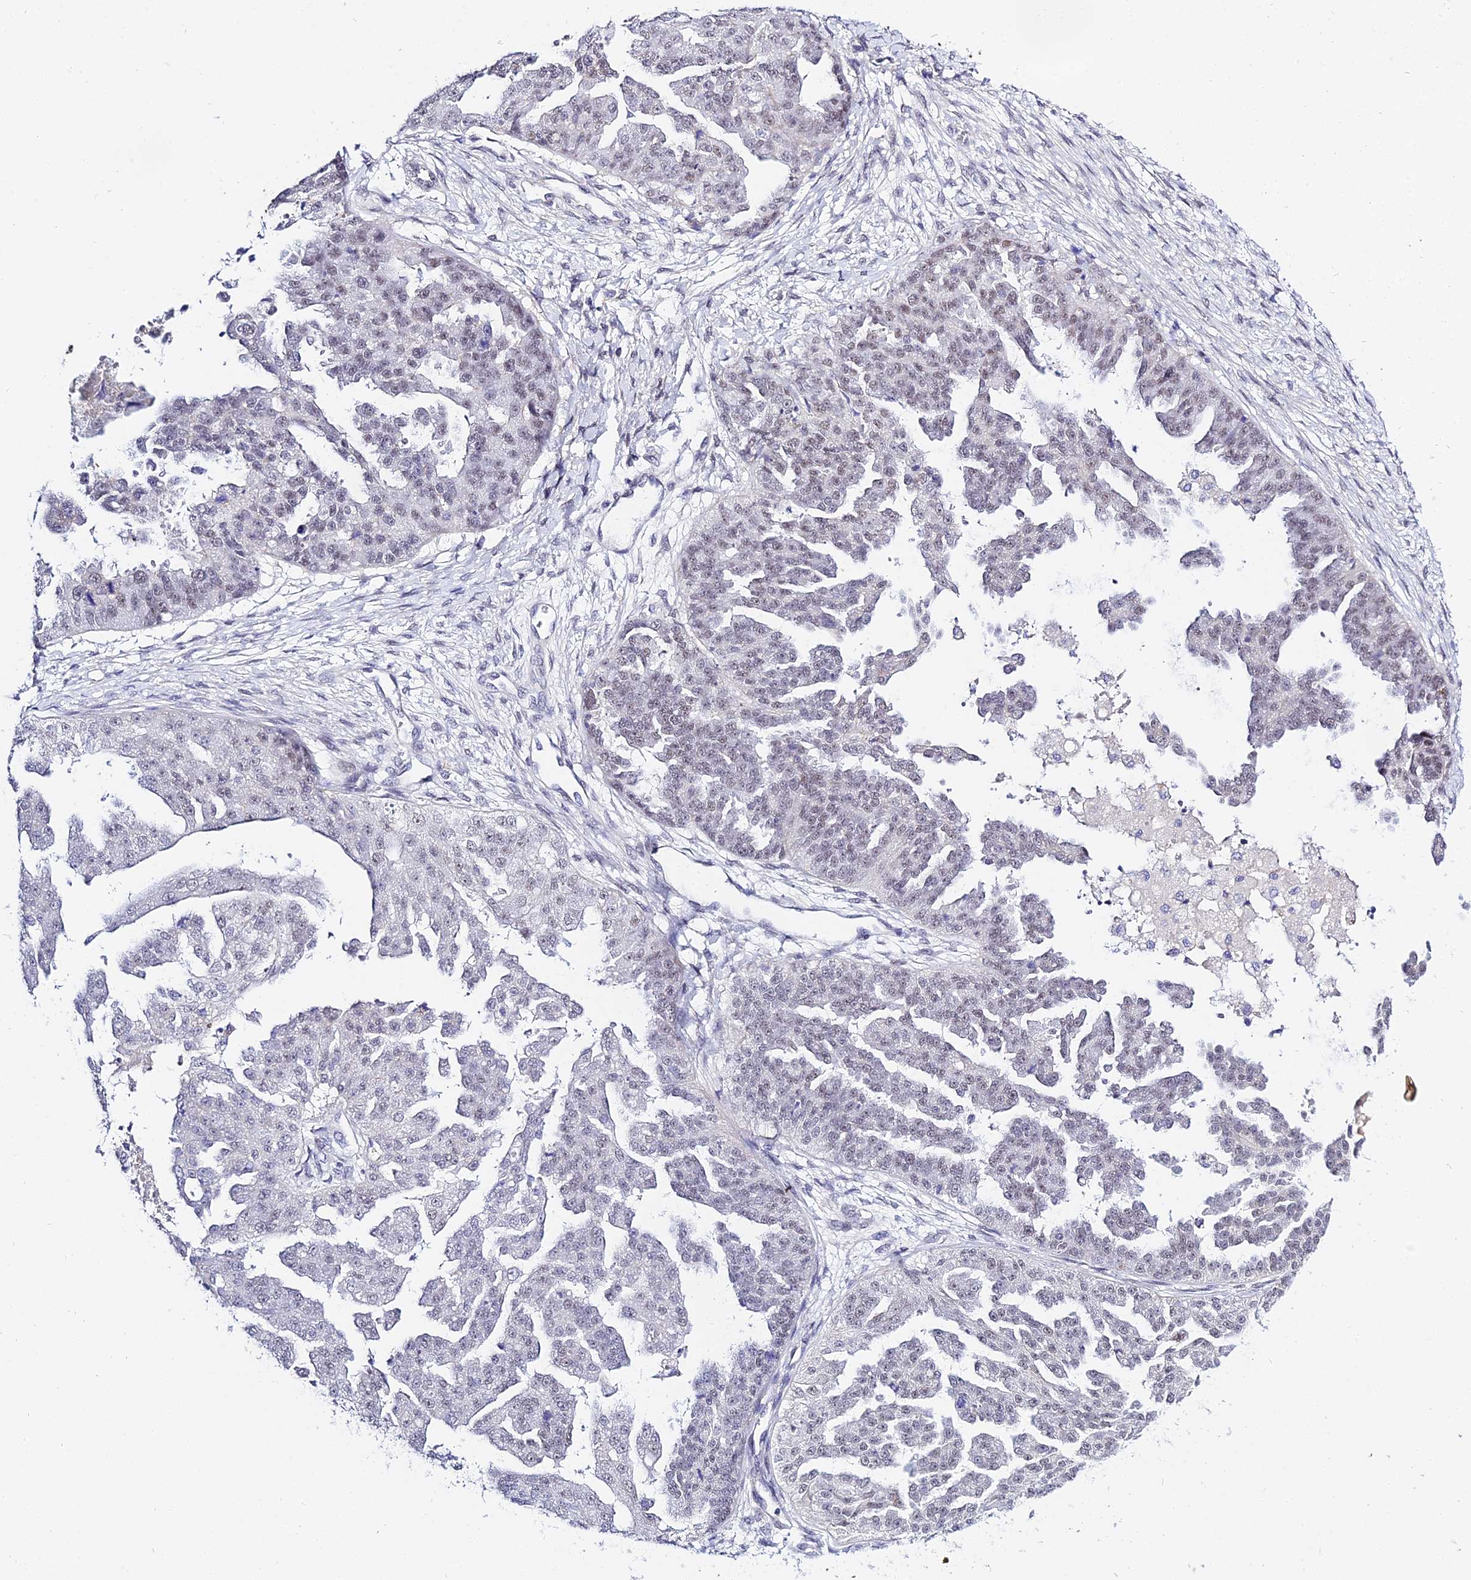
{"staining": {"intensity": "weak", "quantity": "<25%", "location": "nuclear"}, "tissue": "ovarian cancer", "cell_type": "Tumor cells", "image_type": "cancer", "snomed": [{"axis": "morphology", "description": "Cystadenocarcinoma, serous, NOS"}, {"axis": "topography", "description": "Ovary"}], "caption": "Immunohistochemistry histopathology image of ovarian serous cystadenocarcinoma stained for a protein (brown), which exhibits no staining in tumor cells.", "gene": "ZNF628", "patient": {"sex": "female", "age": 58}}